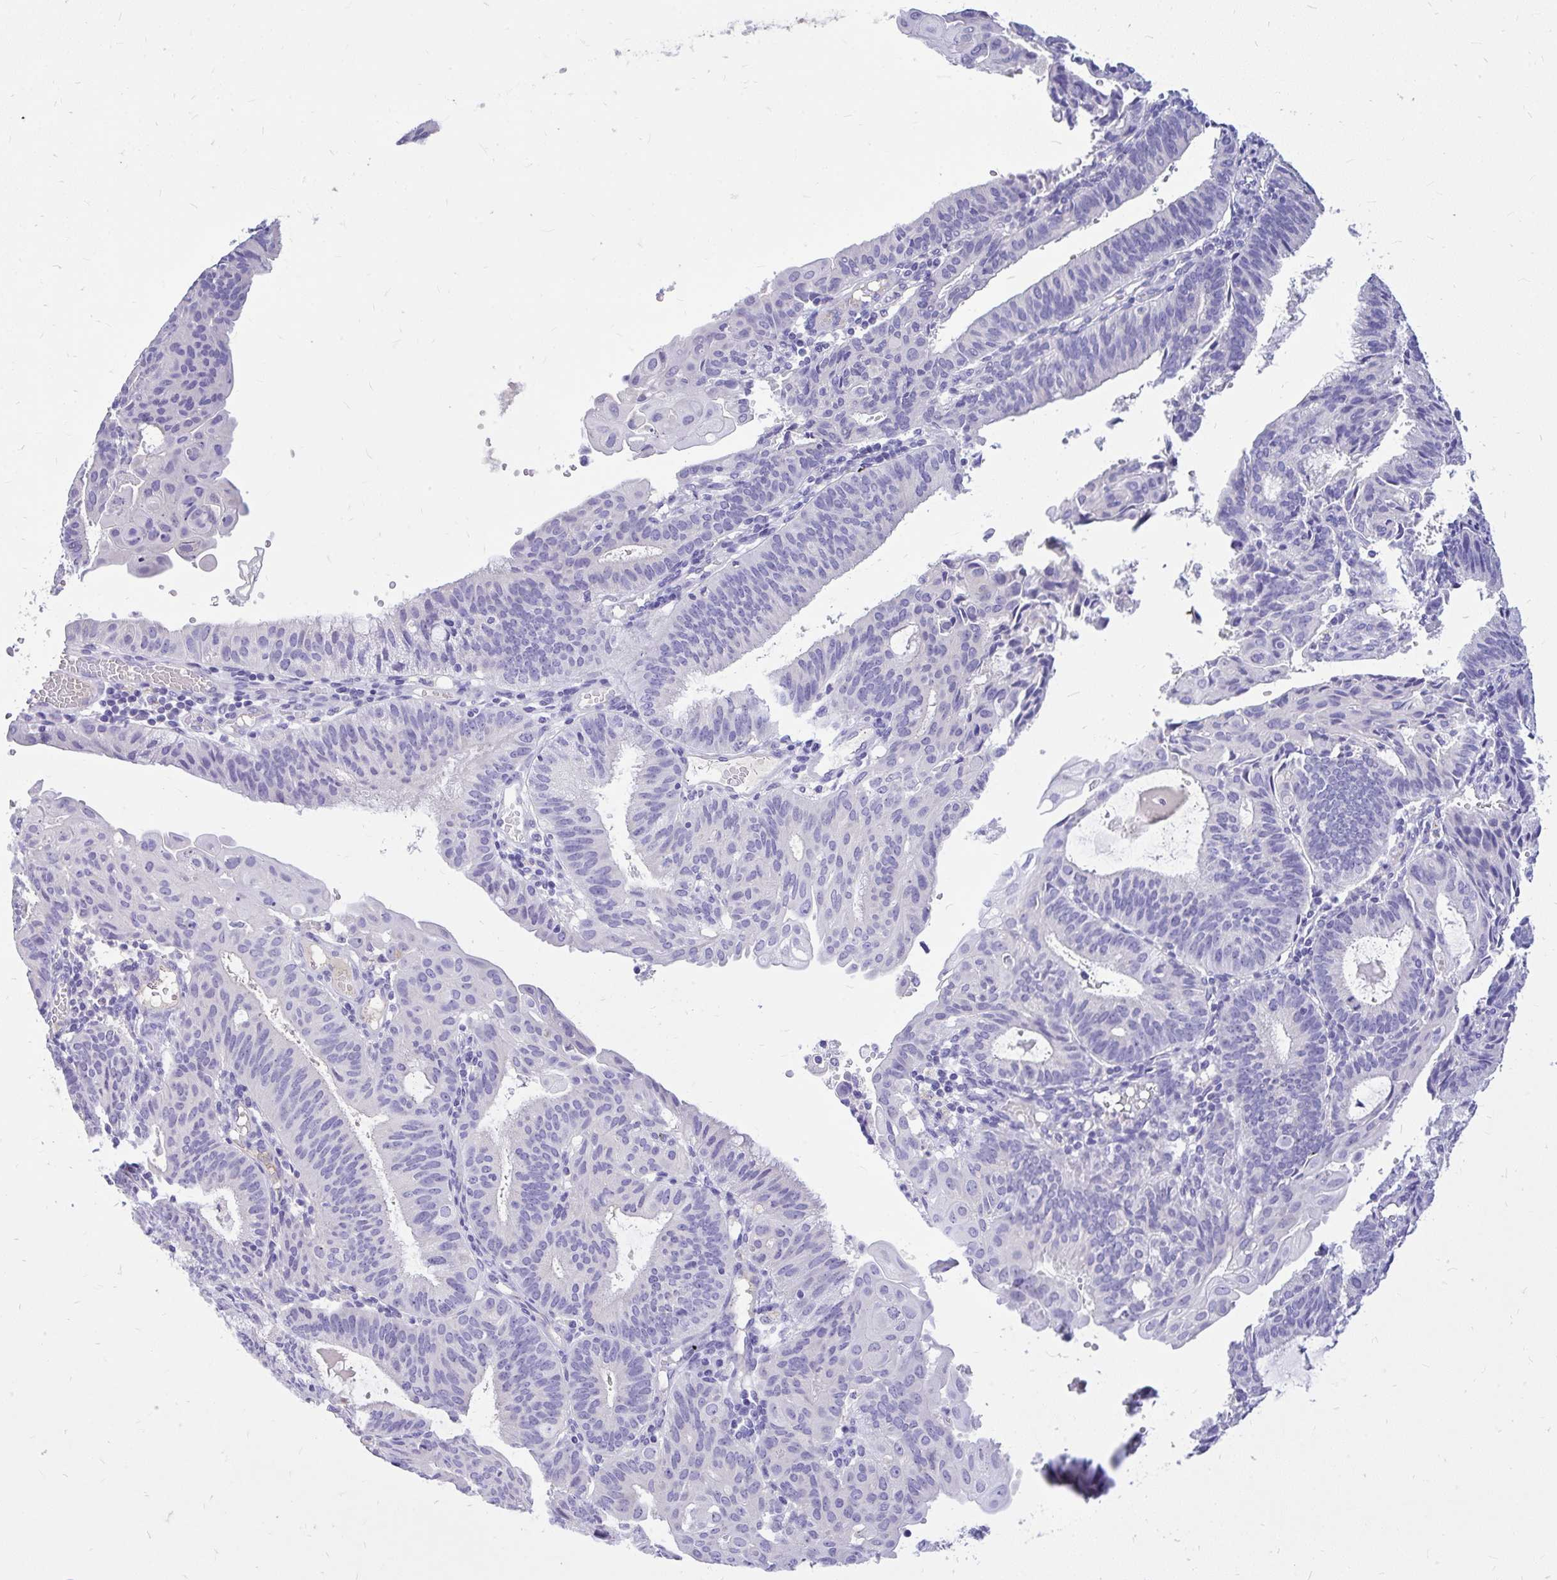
{"staining": {"intensity": "negative", "quantity": "none", "location": "none"}, "tissue": "endometrial cancer", "cell_type": "Tumor cells", "image_type": "cancer", "snomed": [{"axis": "morphology", "description": "Adenocarcinoma, NOS"}, {"axis": "topography", "description": "Endometrium"}], "caption": "Immunohistochemistry (IHC) photomicrograph of endometrial cancer (adenocarcinoma) stained for a protein (brown), which displays no staining in tumor cells. (Stains: DAB (3,3'-diaminobenzidine) IHC with hematoxylin counter stain, Microscopy: brightfield microscopy at high magnification).", "gene": "MAP1LC3A", "patient": {"sex": "female", "age": 49}}